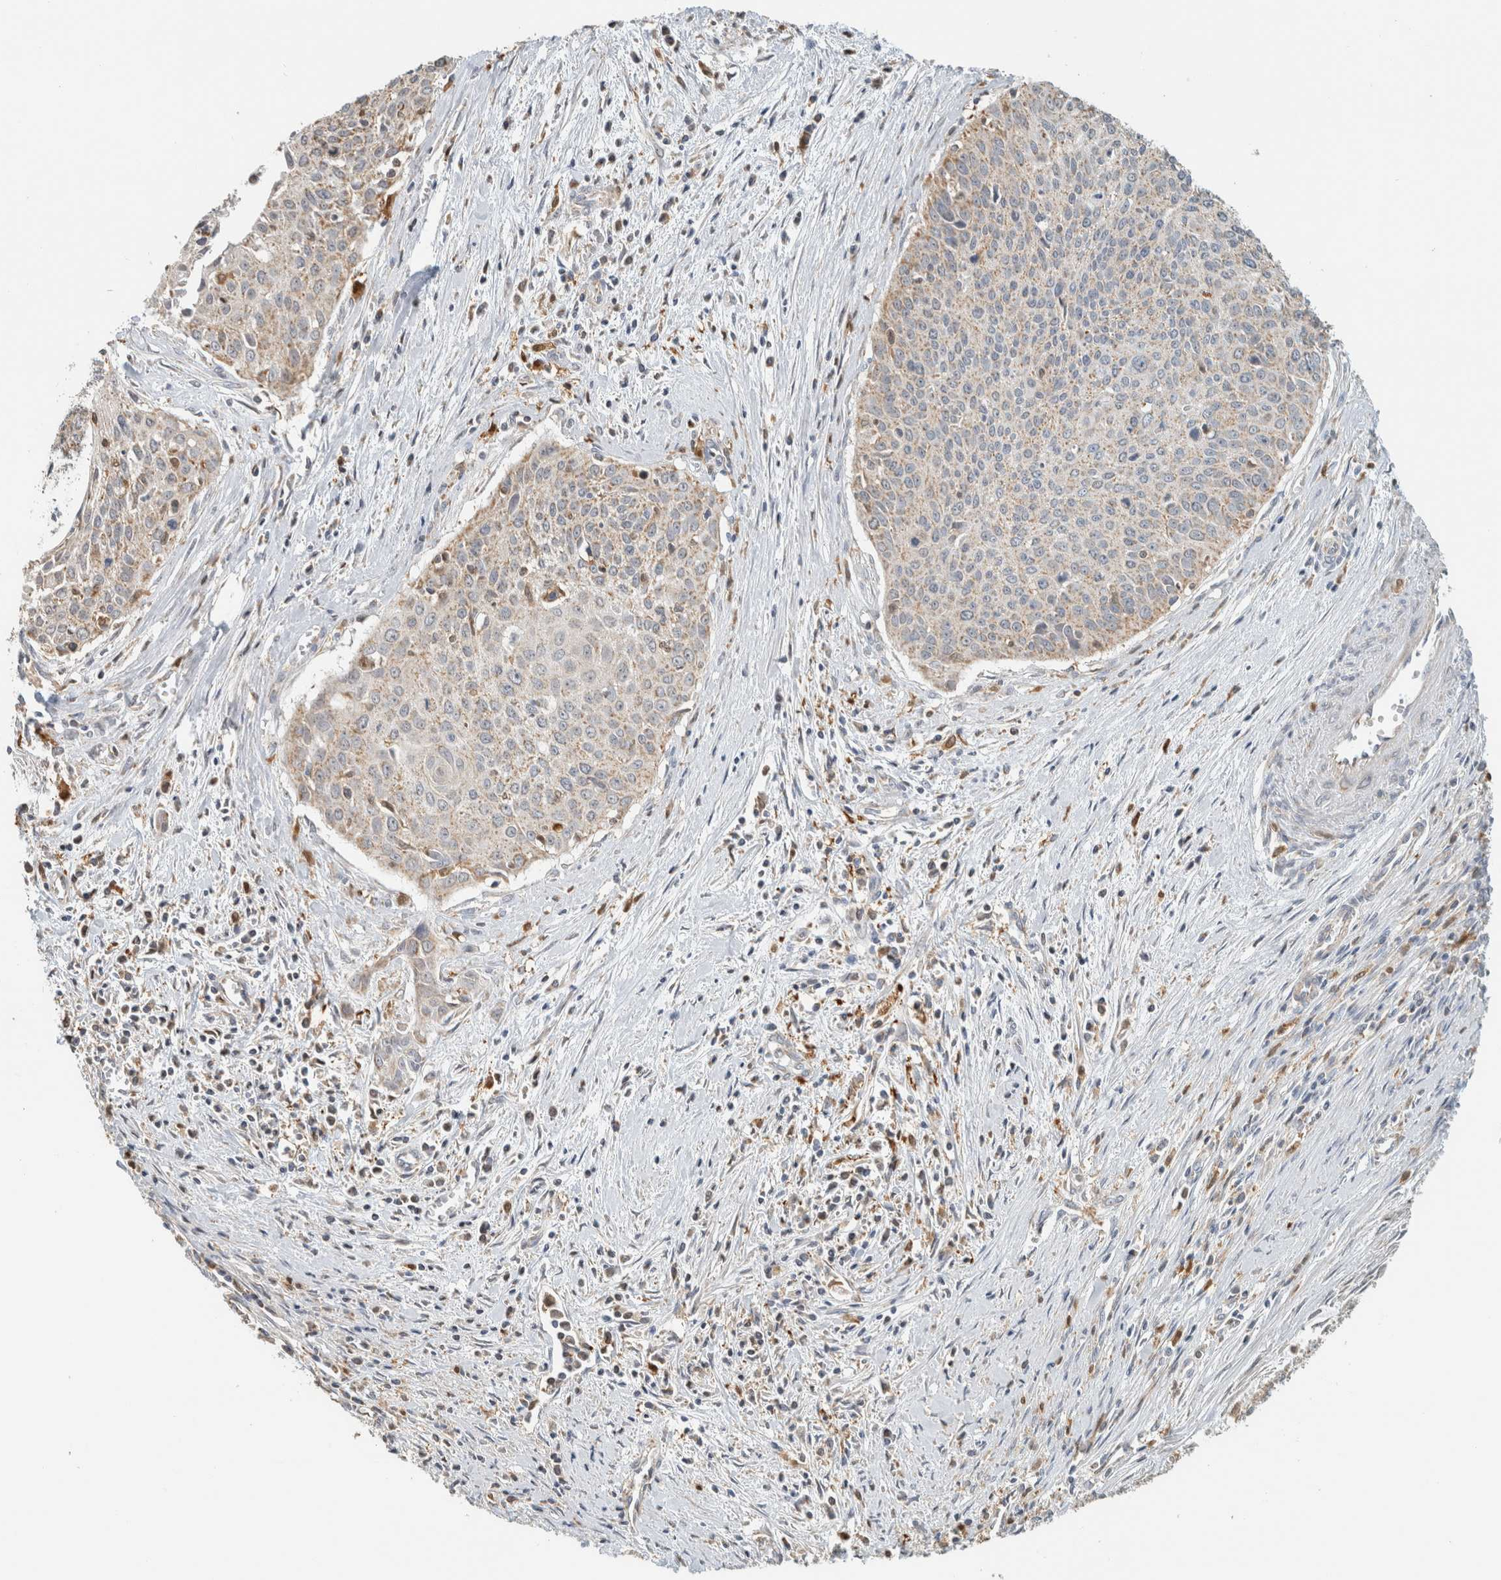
{"staining": {"intensity": "weak", "quantity": "25%-75%", "location": "cytoplasmic/membranous"}, "tissue": "cervical cancer", "cell_type": "Tumor cells", "image_type": "cancer", "snomed": [{"axis": "morphology", "description": "Squamous cell carcinoma, NOS"}, {"axis": "topography", "description": "Cervix"}], "caption": "There is low levels of weak cytoplasmic/membranous staining in tumor cells of cervical squamous cell carcinoma, as demonstrated by immunohistochemical staining (brown color).", "gene": "CAPG", "patient": {"sex": "female", "age": 55}}